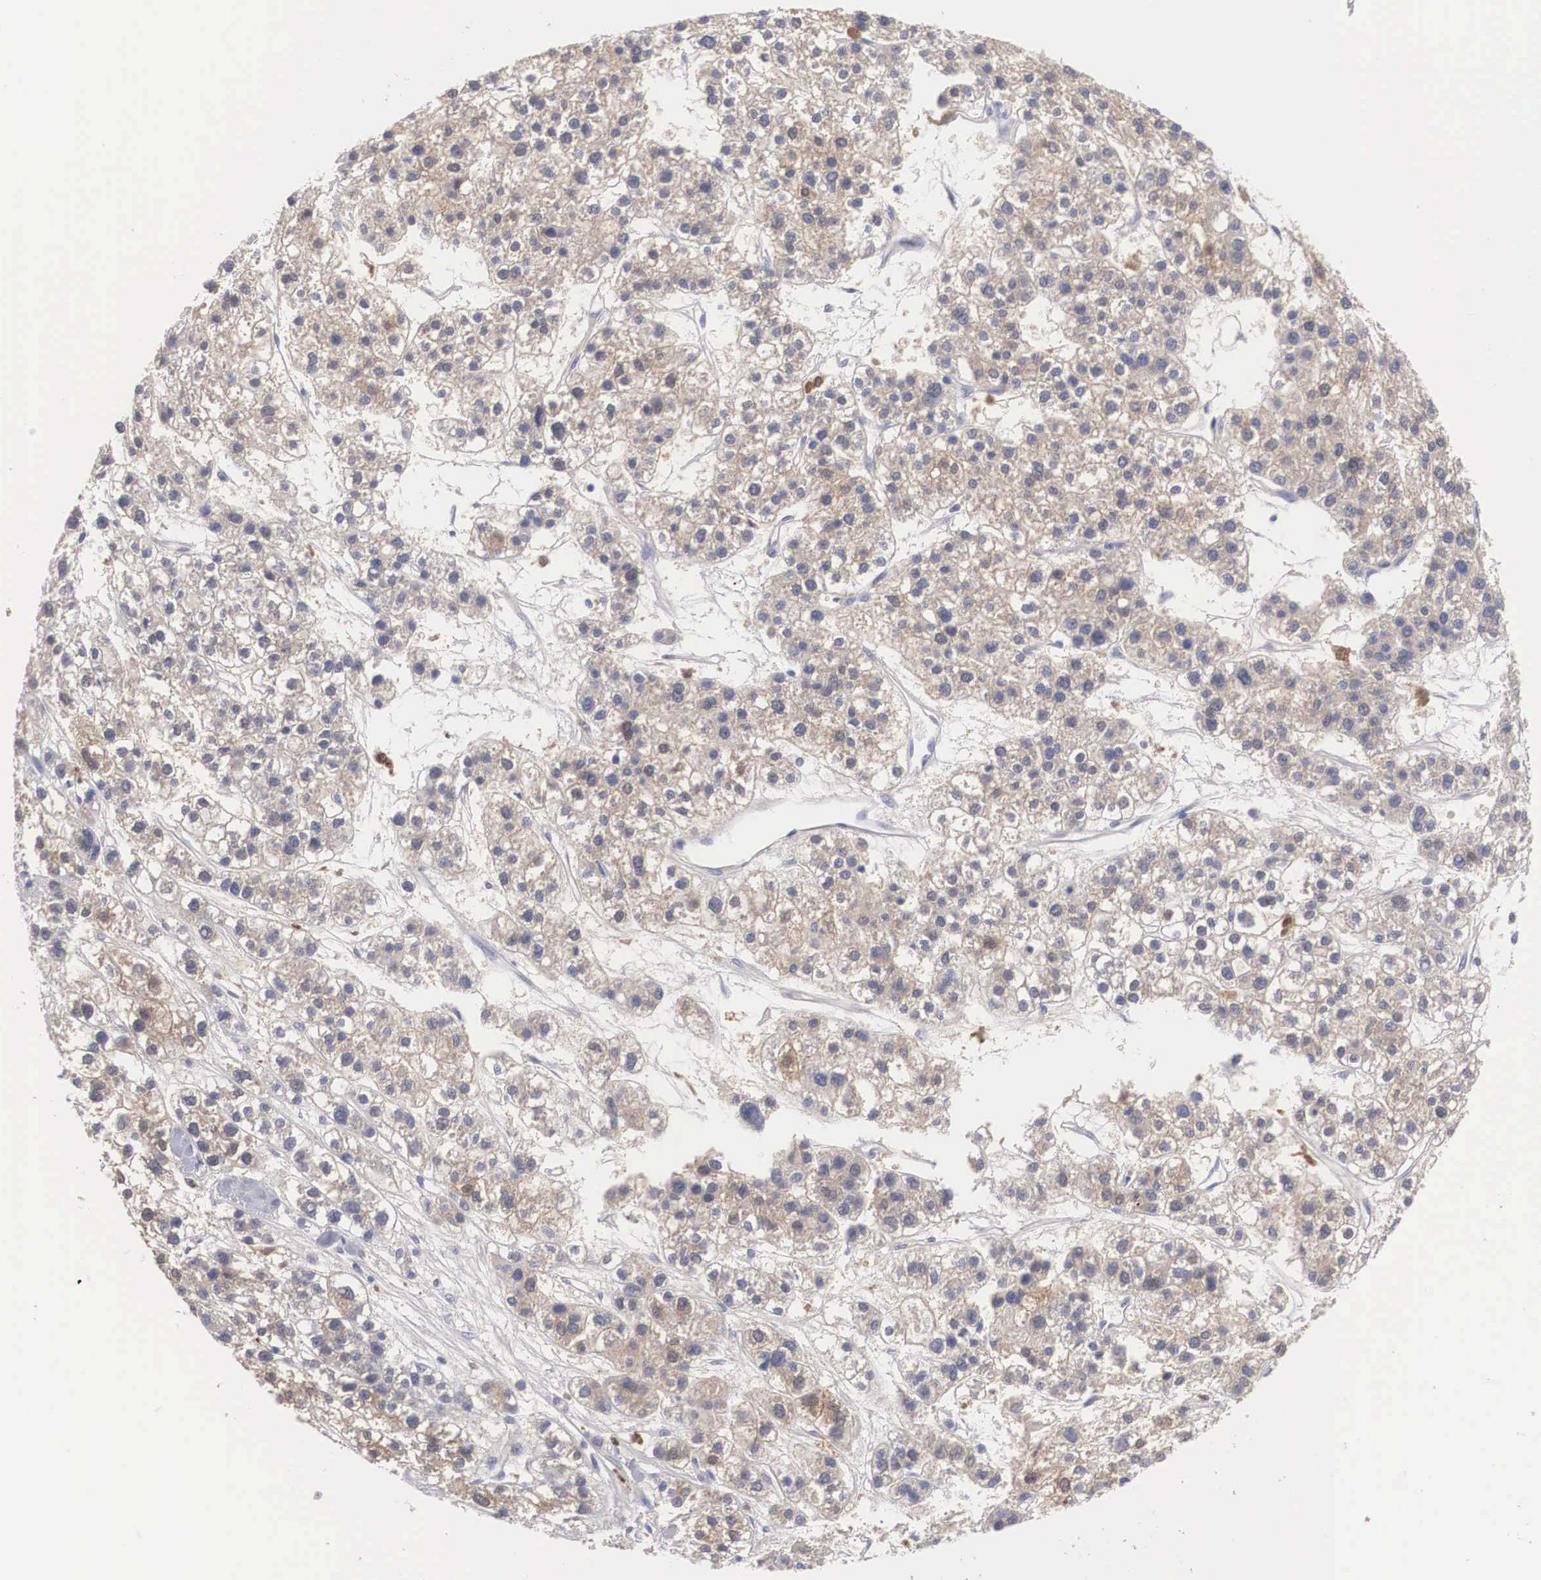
{"staining": {"intensity": "weak", "quantity": ">75%", "location": "cytoplasmic/membranous"}, "tissue": "liver cancer", "cell_type": "Tumor cells", "image_type": "cancer", "snomed": [{"axis": "morphology", "description": "Carcinoma, Hepatocellular, NOS"}, {"axis": "topography", "description": "Liver"}], "caption": "Hepatocellular carcinoma (liver) stained for a protein (brown) exhibits weak cytoplasmic/membranous positive positivity in approximately >75% of tumor cells.", "gene": "ABHD4", "patient": {"sex": "female", "age": 85}}